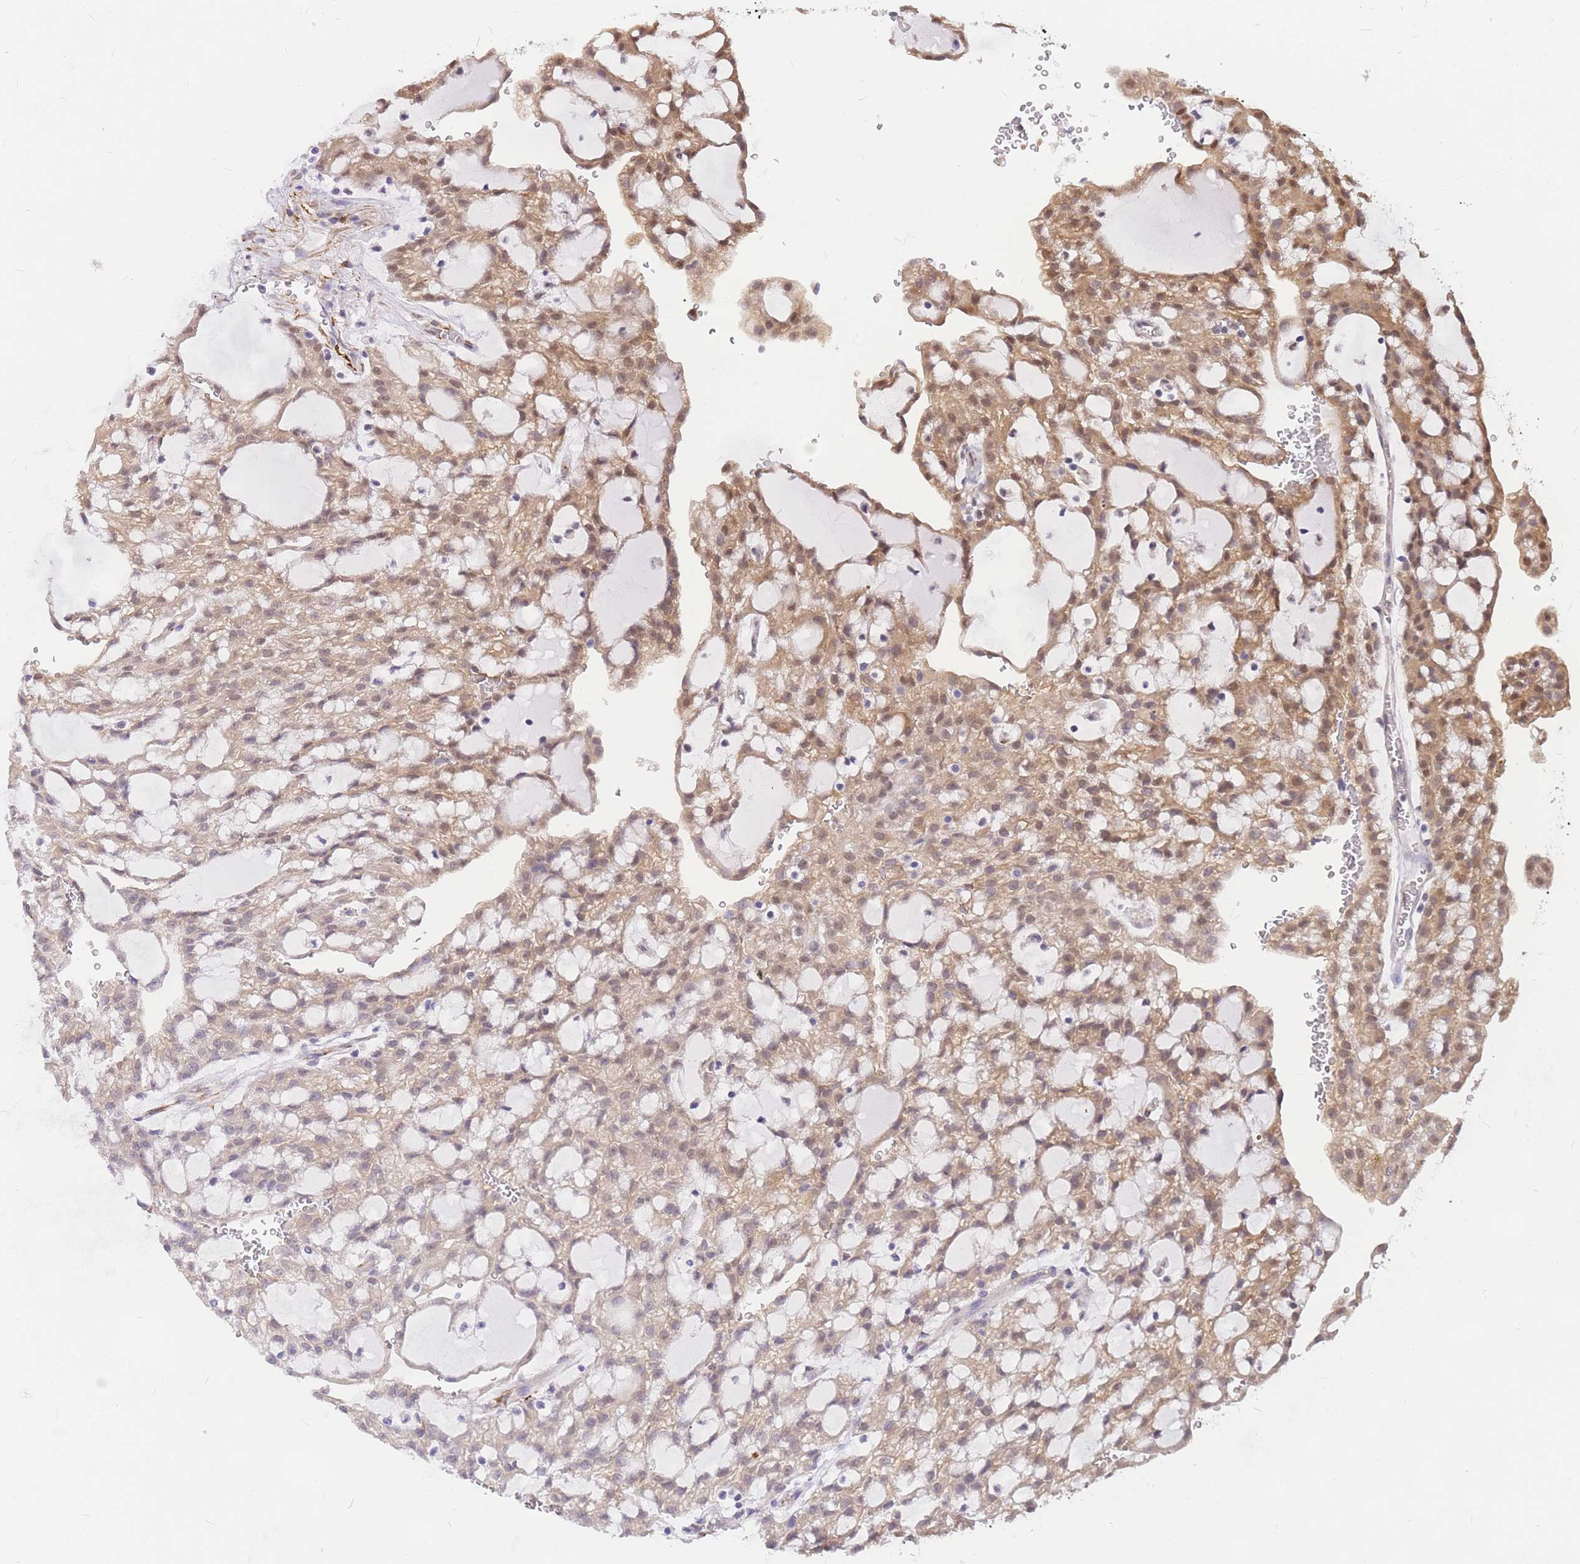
{"staining": {"intensity": "moderate", "quantity": "25%-75%", "location": "cytoplasmic/membranous,nuclear"}, "tissue": "renal cancer", "cell_type": "Tumor cells", "image_type": "cancer", "snomed": [{"axis": "morphology", "description": "Adenocarcinoma, NOS"}, {"axis": "topography", "description": "Kidney"}], "caption": "Immunohistochemistry (IHC) (DAB (3,3'-diaminobenzidine)) staining of human renal adenocarcinoma demonstrates moderate cytoplasmic/membranous and nuclear protein staining in about 25%-75% of tumor cells.", "gene": "S100PBP", "patient": {"sex": "male", "age": 63}}